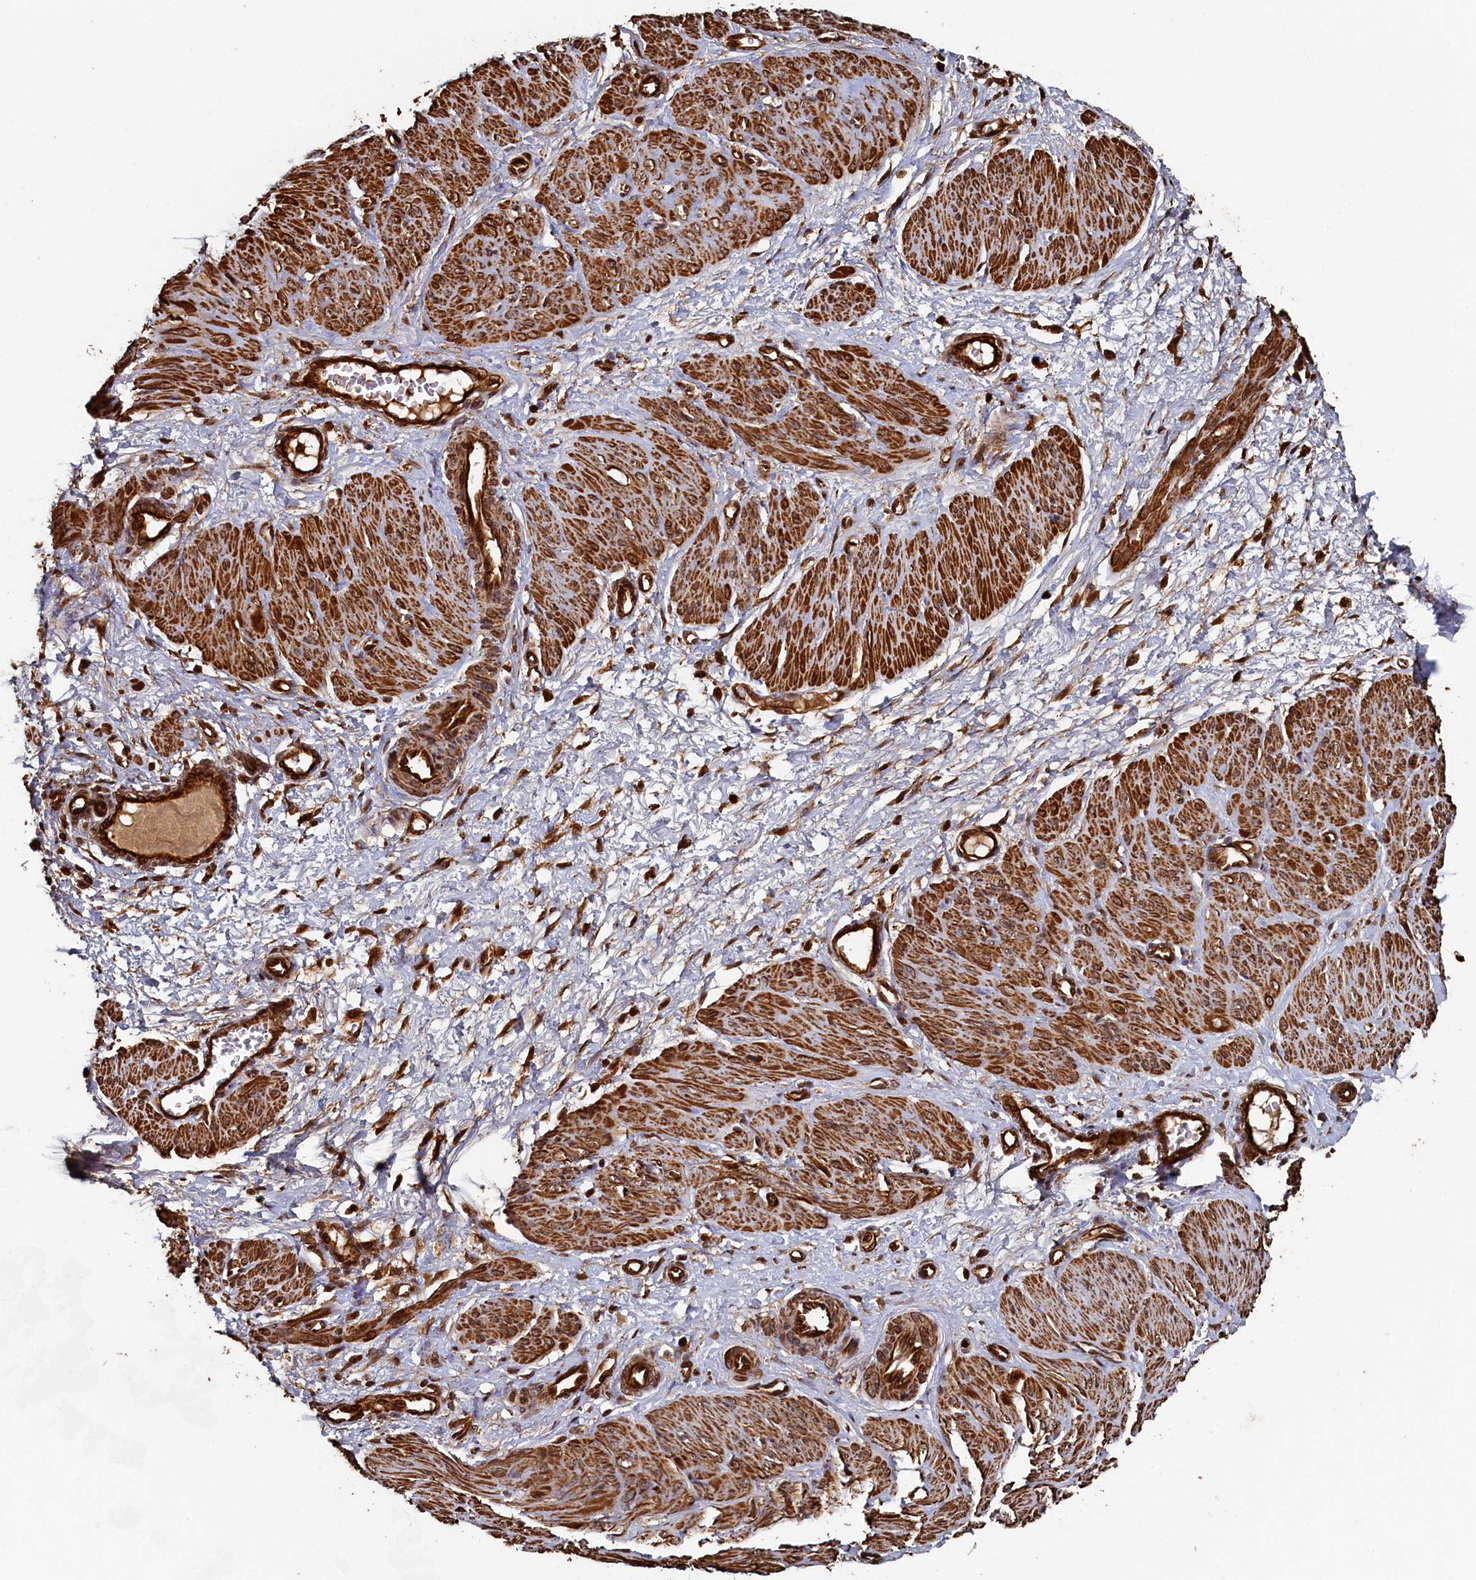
{"staining": {"intensity": "strong", "quantity": ">75%", "location": "cytoplasmic/membranous"}, "tissue": "smooth muscle", "cell_type": "Smooth muscle cells", "image_type": "normal", "snomed": [{"axis": "morphology", "description": "Normal tissue, NOS"}, {"axis": "topography", "description": "Endometrium"}], "caption": "This histopathology image shows unremarkable smooth muscle stained with IHC to label a protein in brown. The cytoplasmic/membranous of smooth muscle cells show strong positivity for the protein. Nuclei are counter-stained blue.", "gene": "PIGN", "patient": {"sex": "female", "age": 33}}